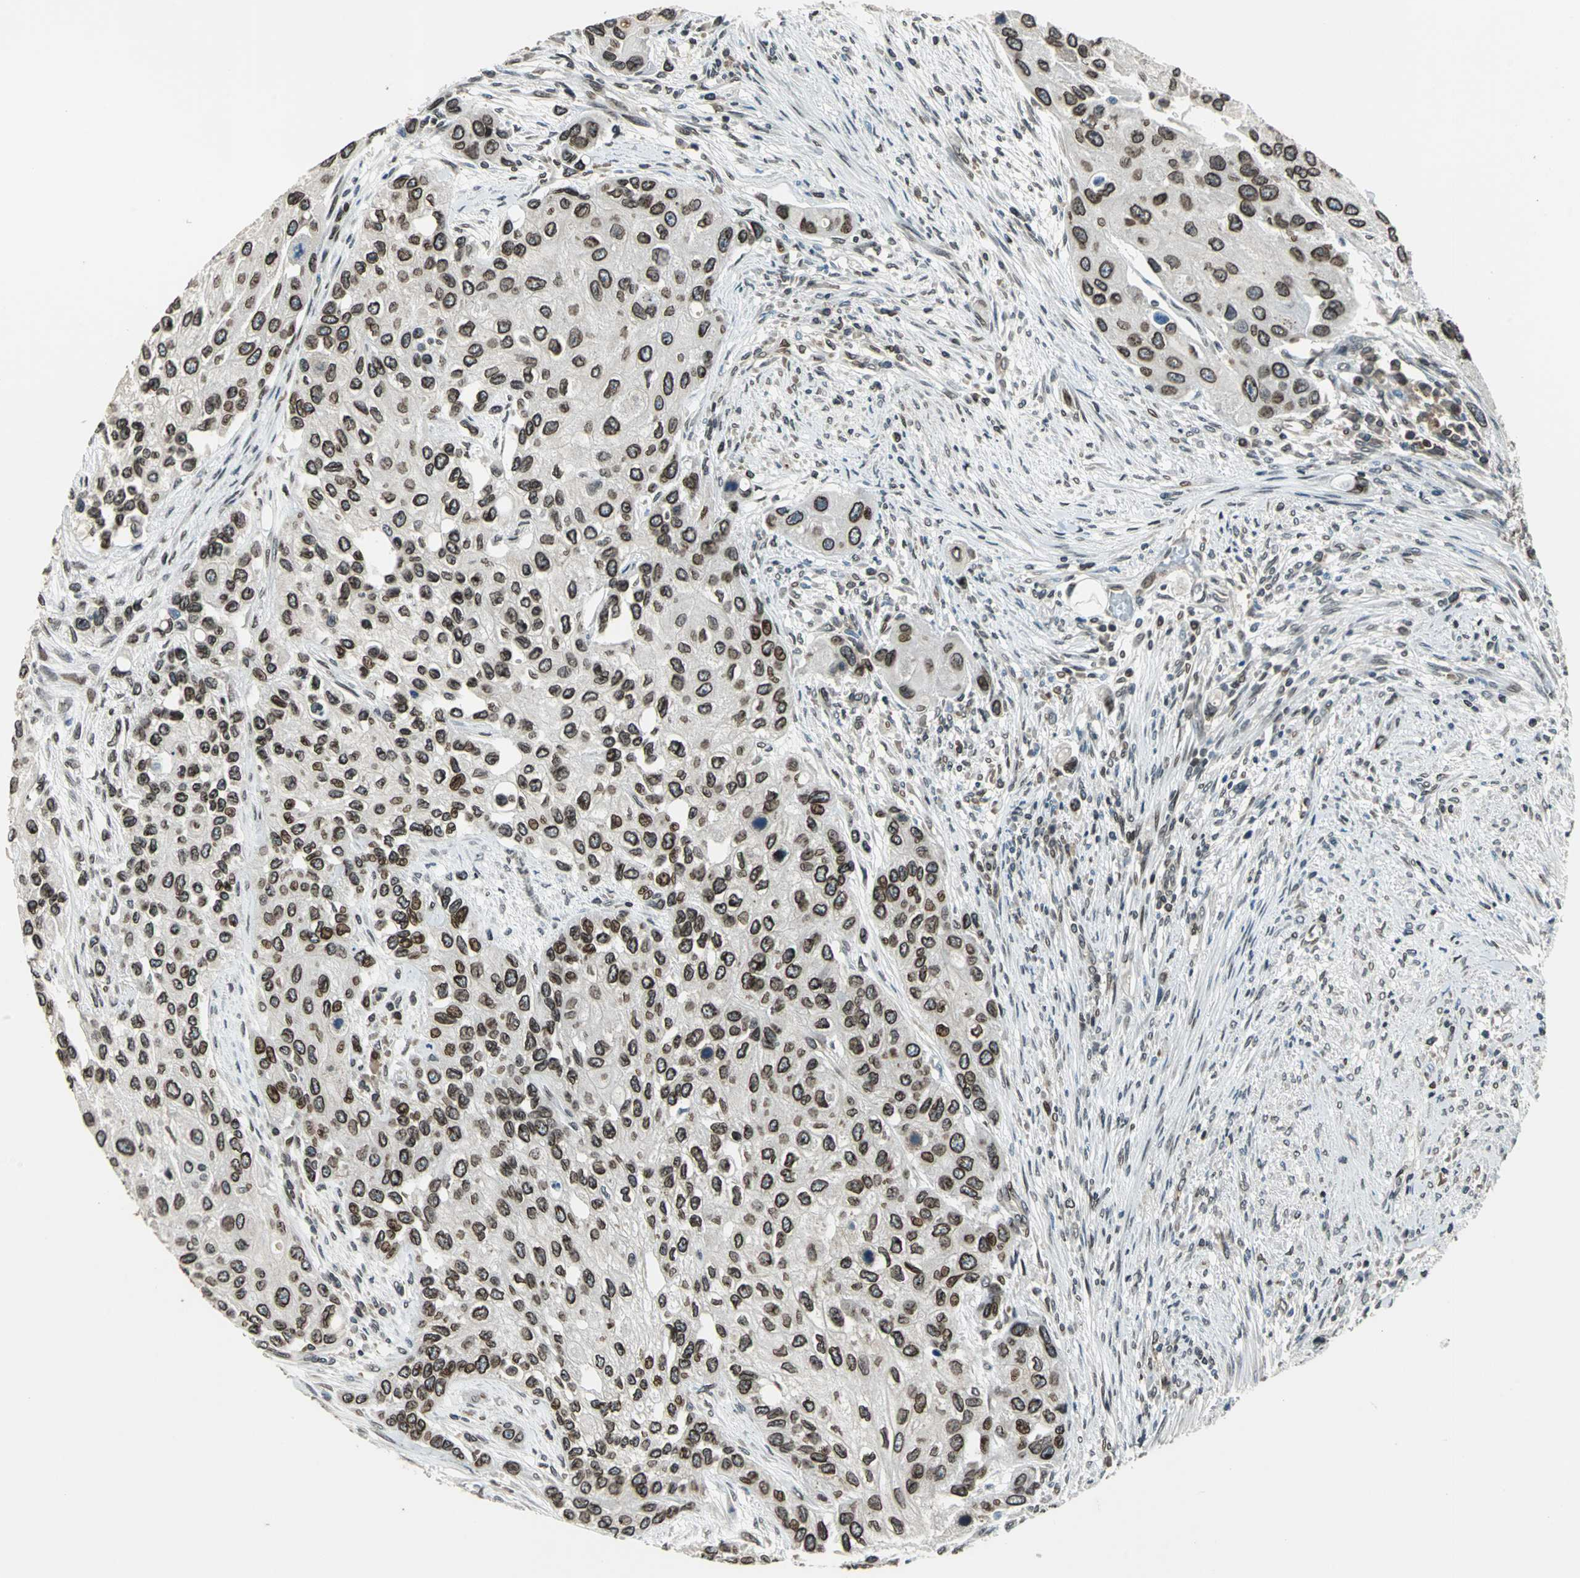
{"staining": {"intensity": "strong", "quantity": ">75%", "location": "cytoplasmic/membranous,nuclear"}, "tissue": "urothelial cancer", "cell_type": "Tumor cells", "image_type": "cancer", "snomed": [{"axis": "morphology", "description": "Urothelial carcinoma, High grade"}, {"axis": "topography", "description": "Urinary bladder"}], "caption": "This is an image of IHC staining of urothelial cancer, which shows strong positivity in the cytoplasmic/membranous and nuclear of tumor cells.", "gene": "BRIP1", "patient": {"sex": "female", "age": 56}}